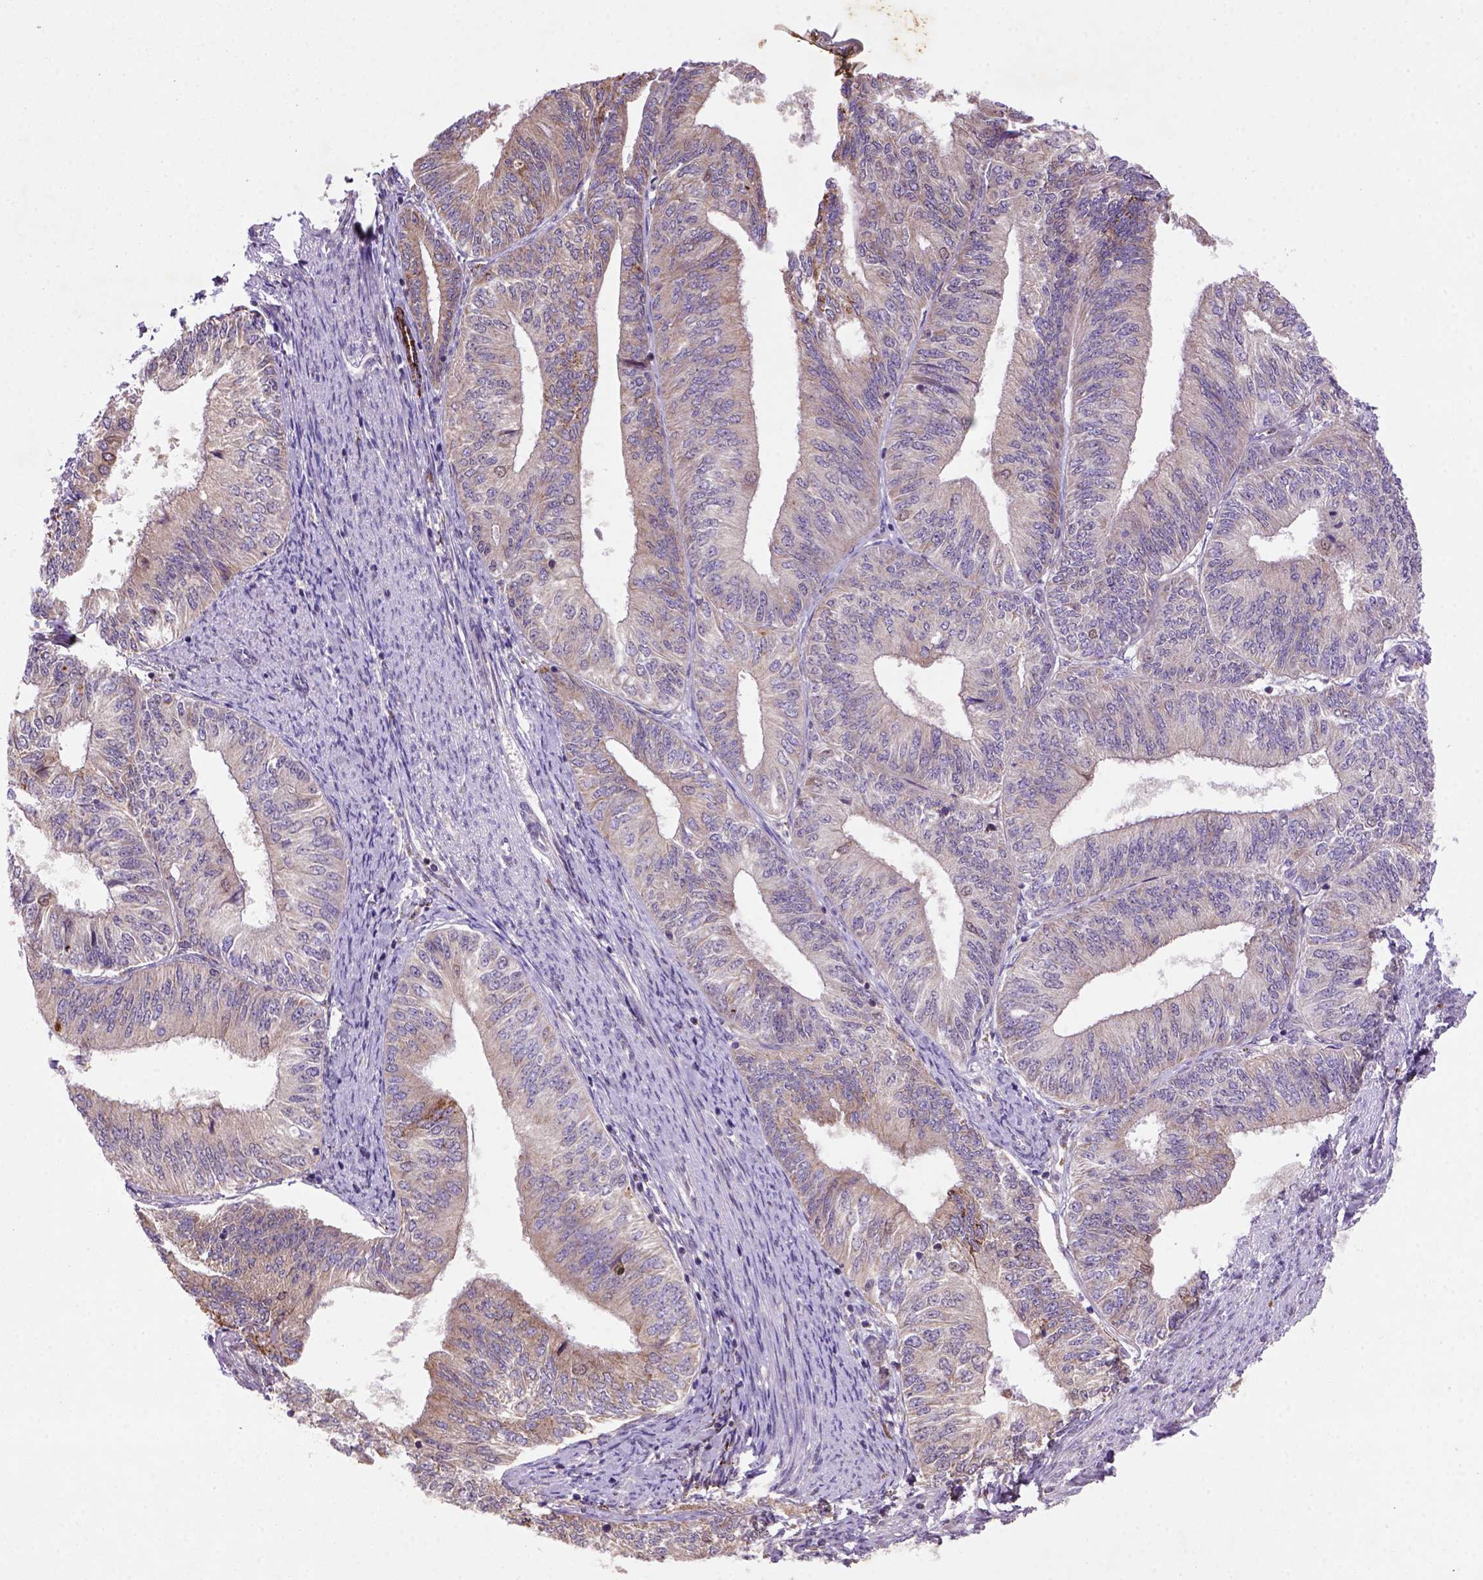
{"staining": {"intensity": "moderate", "quantity": "25%-75%", "location": "cytoplasmic/membranous"}, "tissue": "endometrial cancer", "cell_type": "Tumor cells", "image_type": "cancer", "snomed": [{"axis": "morphology", "description": "Adenocarcinoma, NOS"}, {"axis": "topography", "description": "Endometrium"}], "caption": "Moderate cytoplasmic/membranous protein staining is identified in about 25%-75% of tumor cells in adenocarcinoma (endometrial).", "gene": "FZD7", "patient": {"sex": "female", "age": 58}}